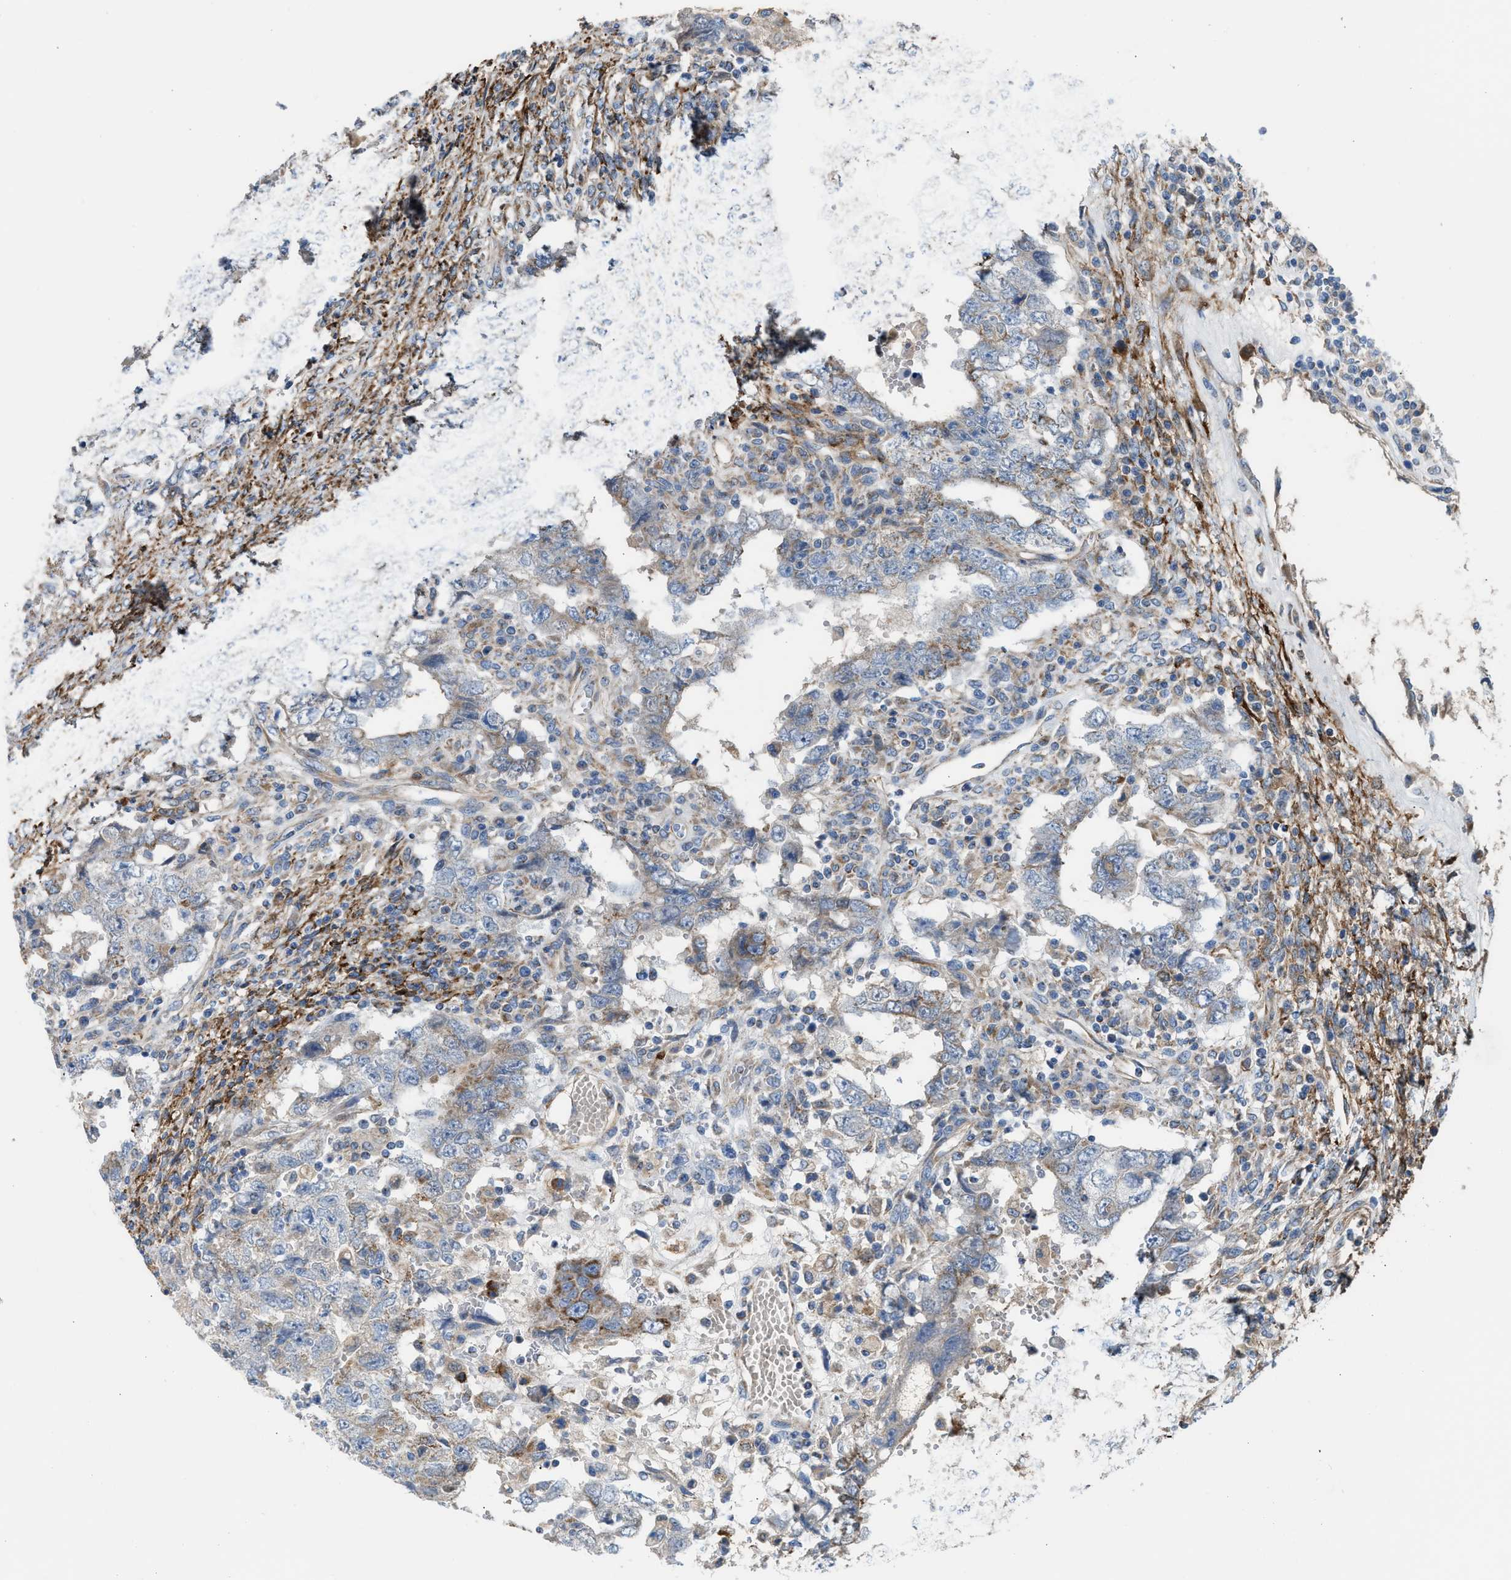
{"staining": {"intensity": "moderate", "quantity": "<25%", "location": "cytoplasmic/membranous"}, "tissue": "testis cancer", "cell_type": "Tumor cells", "image_type": "cancer", "snomed": [{"axis": "morphology", "description": "Carcinoma, Embryonal, NOS"}, {"axis": "topography", "description": "Testis"}], "caption": "High-magnification brightfield microscopy of embryonal carcinoma (testis) stained with DAB (3,3'-diaminobenzidine) (brown) and counterstained with hematoxylin (blue). tumor cells exhibit moderate cytoplasmic/membranous expression is appreciated in approximately<25% of cells.", "gene": "SLC10A3", "patient": {"sex": "male", "age": 26}}